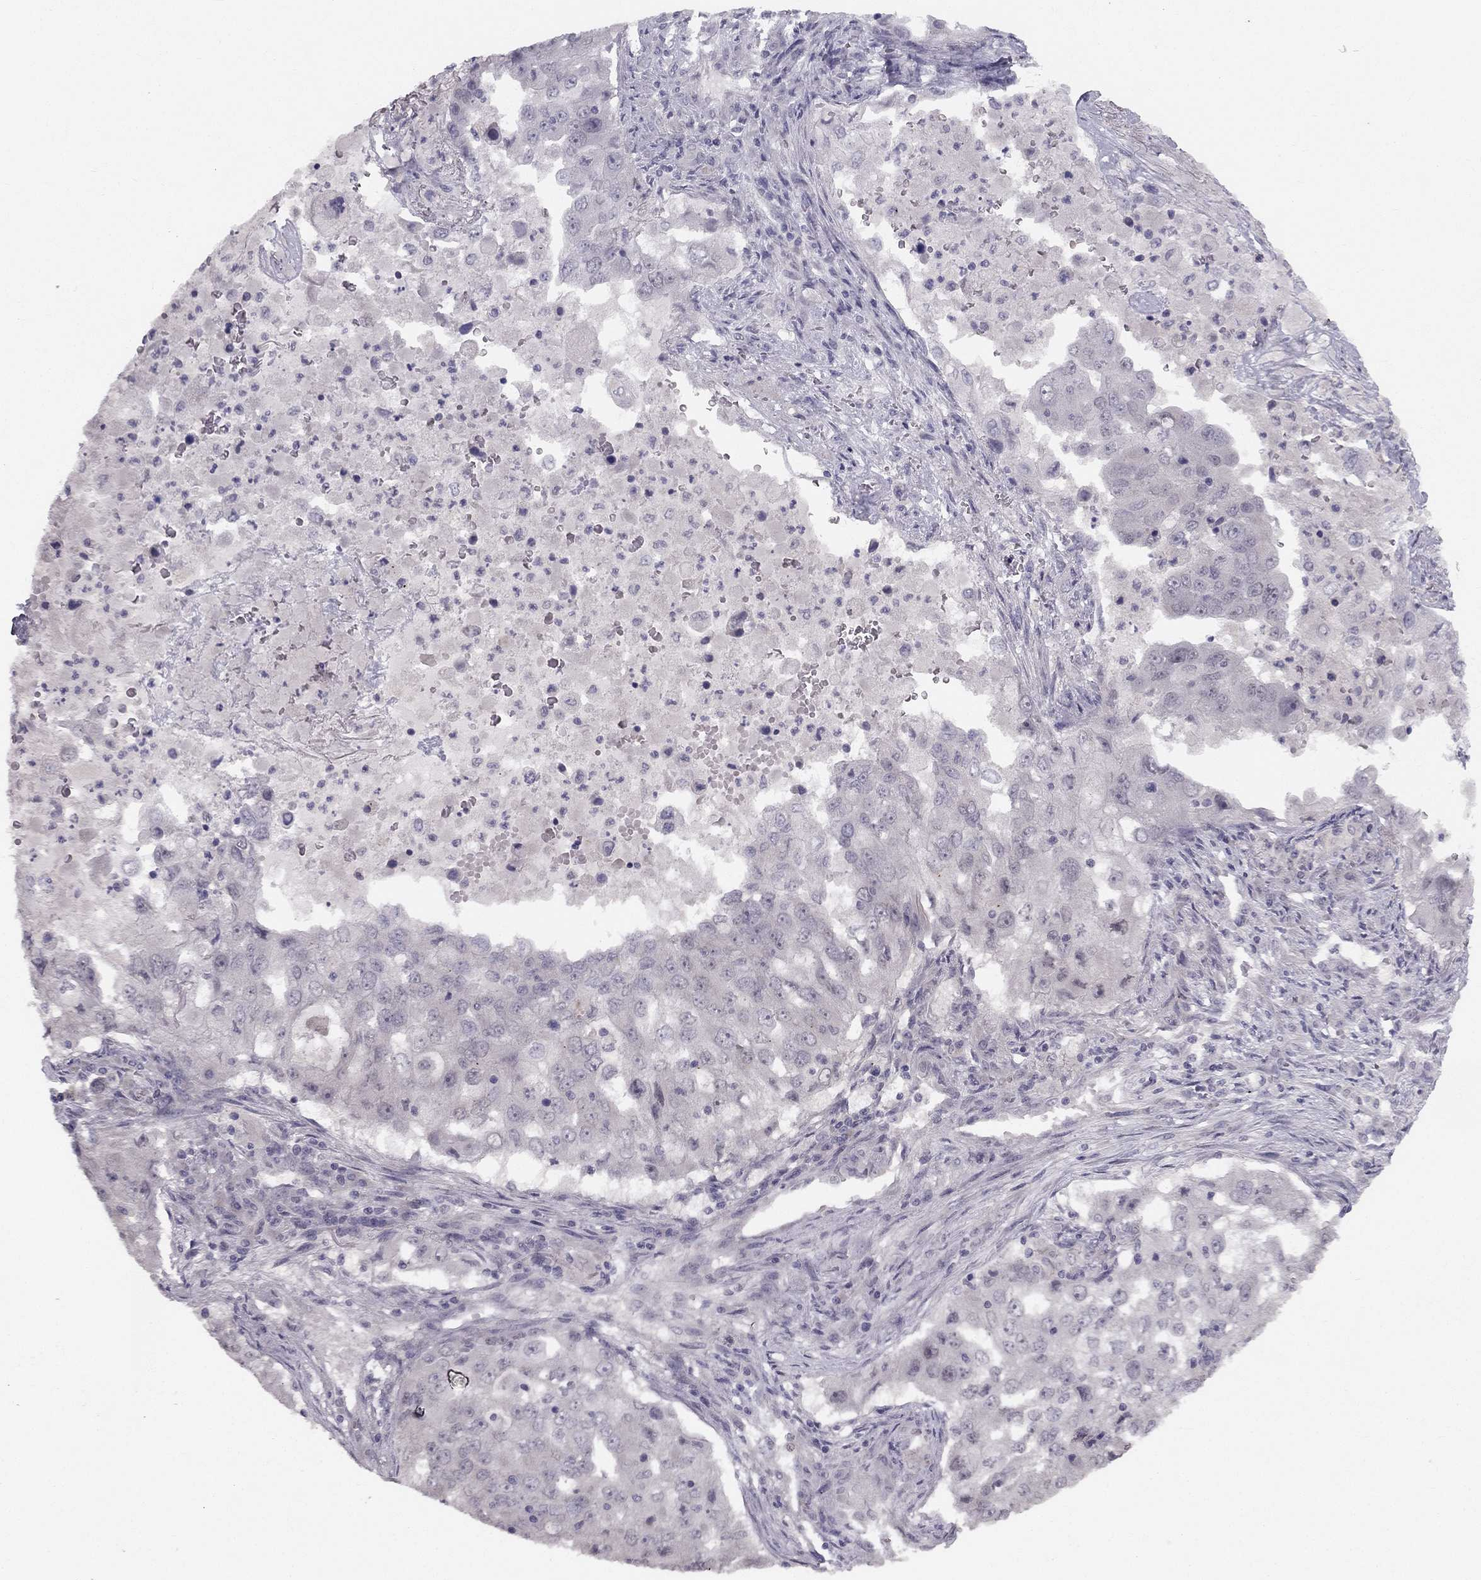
{"staining": {"intensity": "negative", "quantity": "none", "location": "none"}, "tissue": "lung cancer", "cell_type": "Tumor cells", "image_type": "cancer", "snomed": [{"axis": "morphology", "description": "Adenocarcinoma, NOS"}, {"axis": "topography", "description": "Lung"}], "caption": "Tumor cells show no significant expression in adenocarcinoma (lung).", "gene": "TRPS1", "patient": {"sex": "female", "age": 61}}